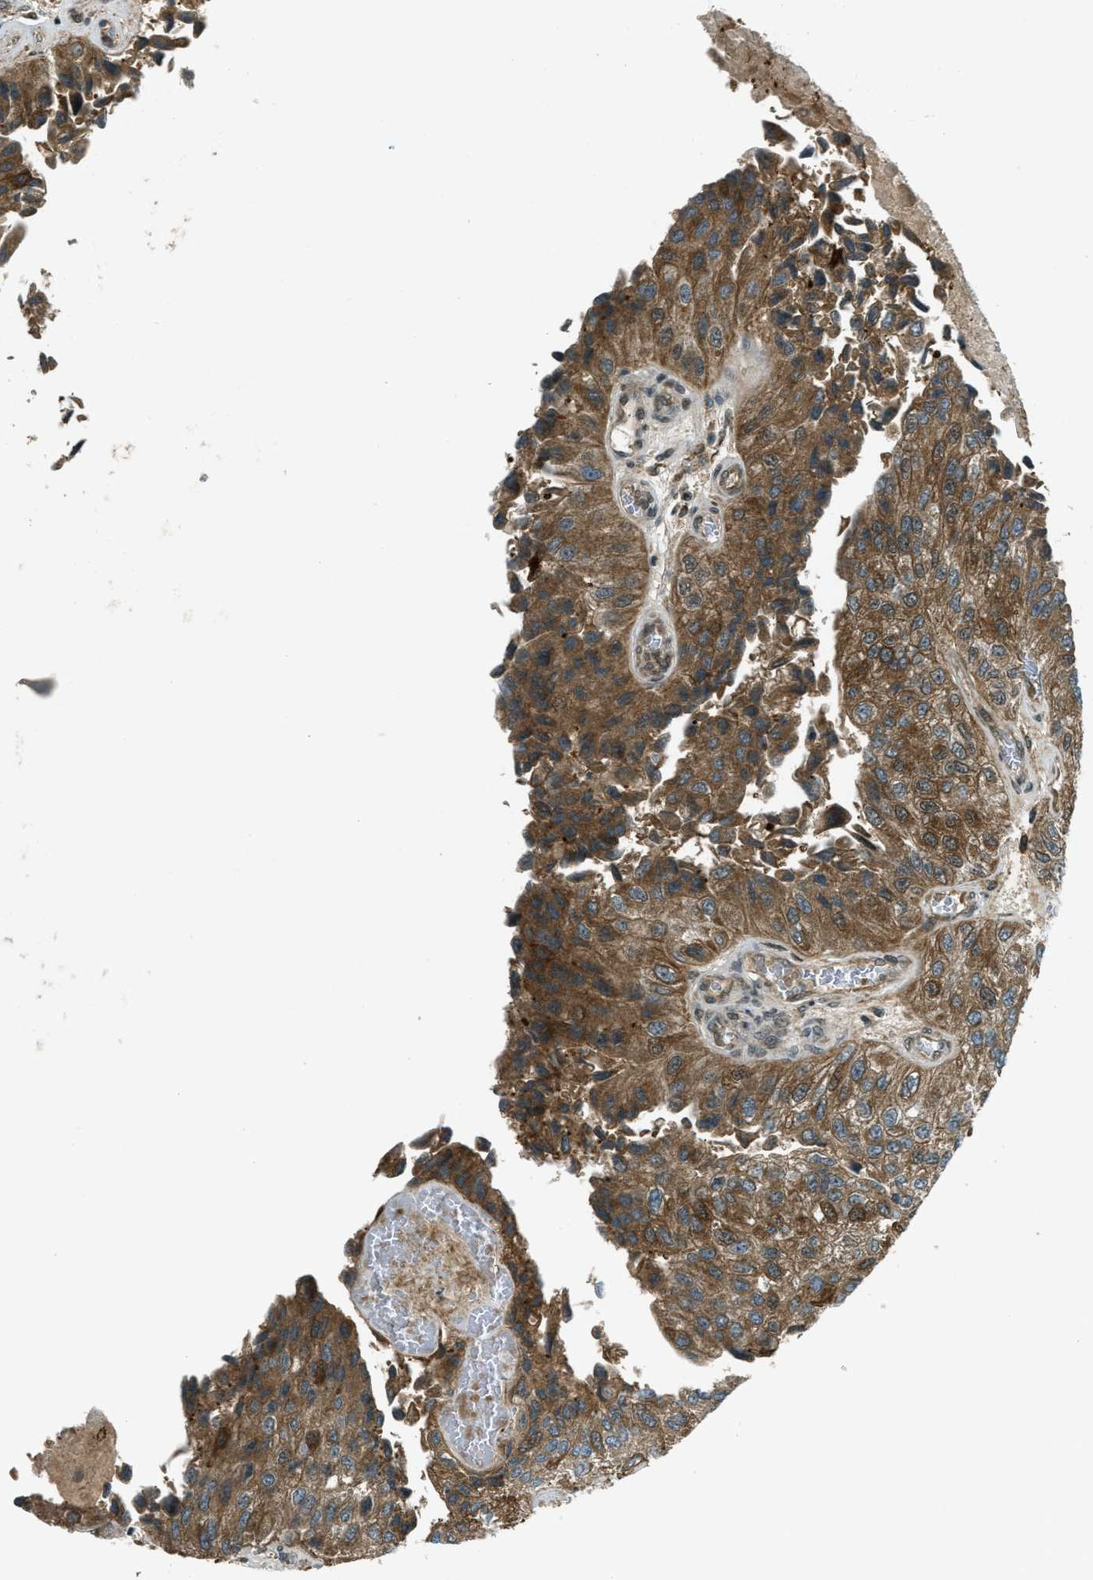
{"staining": {"intensity": "strong", "quantity": ">75%", "location": "cytoplasmic/membranous"}, "tissue": "urothelial cancer", "cell_type": "Tumor cells", "image_type": "cancer", "snomed": [{"axis": "morphology", "description": "Urothelial carcinoma, High grade"}, {"axis": "topography", "description": "Kidney"}, {"axis": "topography", "description": "Urinary bladder"}], "caption": "A brown stain shows strong cytoplasmic/membranous positivity of a protein in human high-grade urothelial carcinoma tumor cells. The staining was performed using DAB (3,3'-diaminobenzidine), with brown indicating positive protein expression. Nuclei are stained blue with hematoxylin.", "gene": "EIF2AK3", "patient": {"sex": "male", "age": 77}}